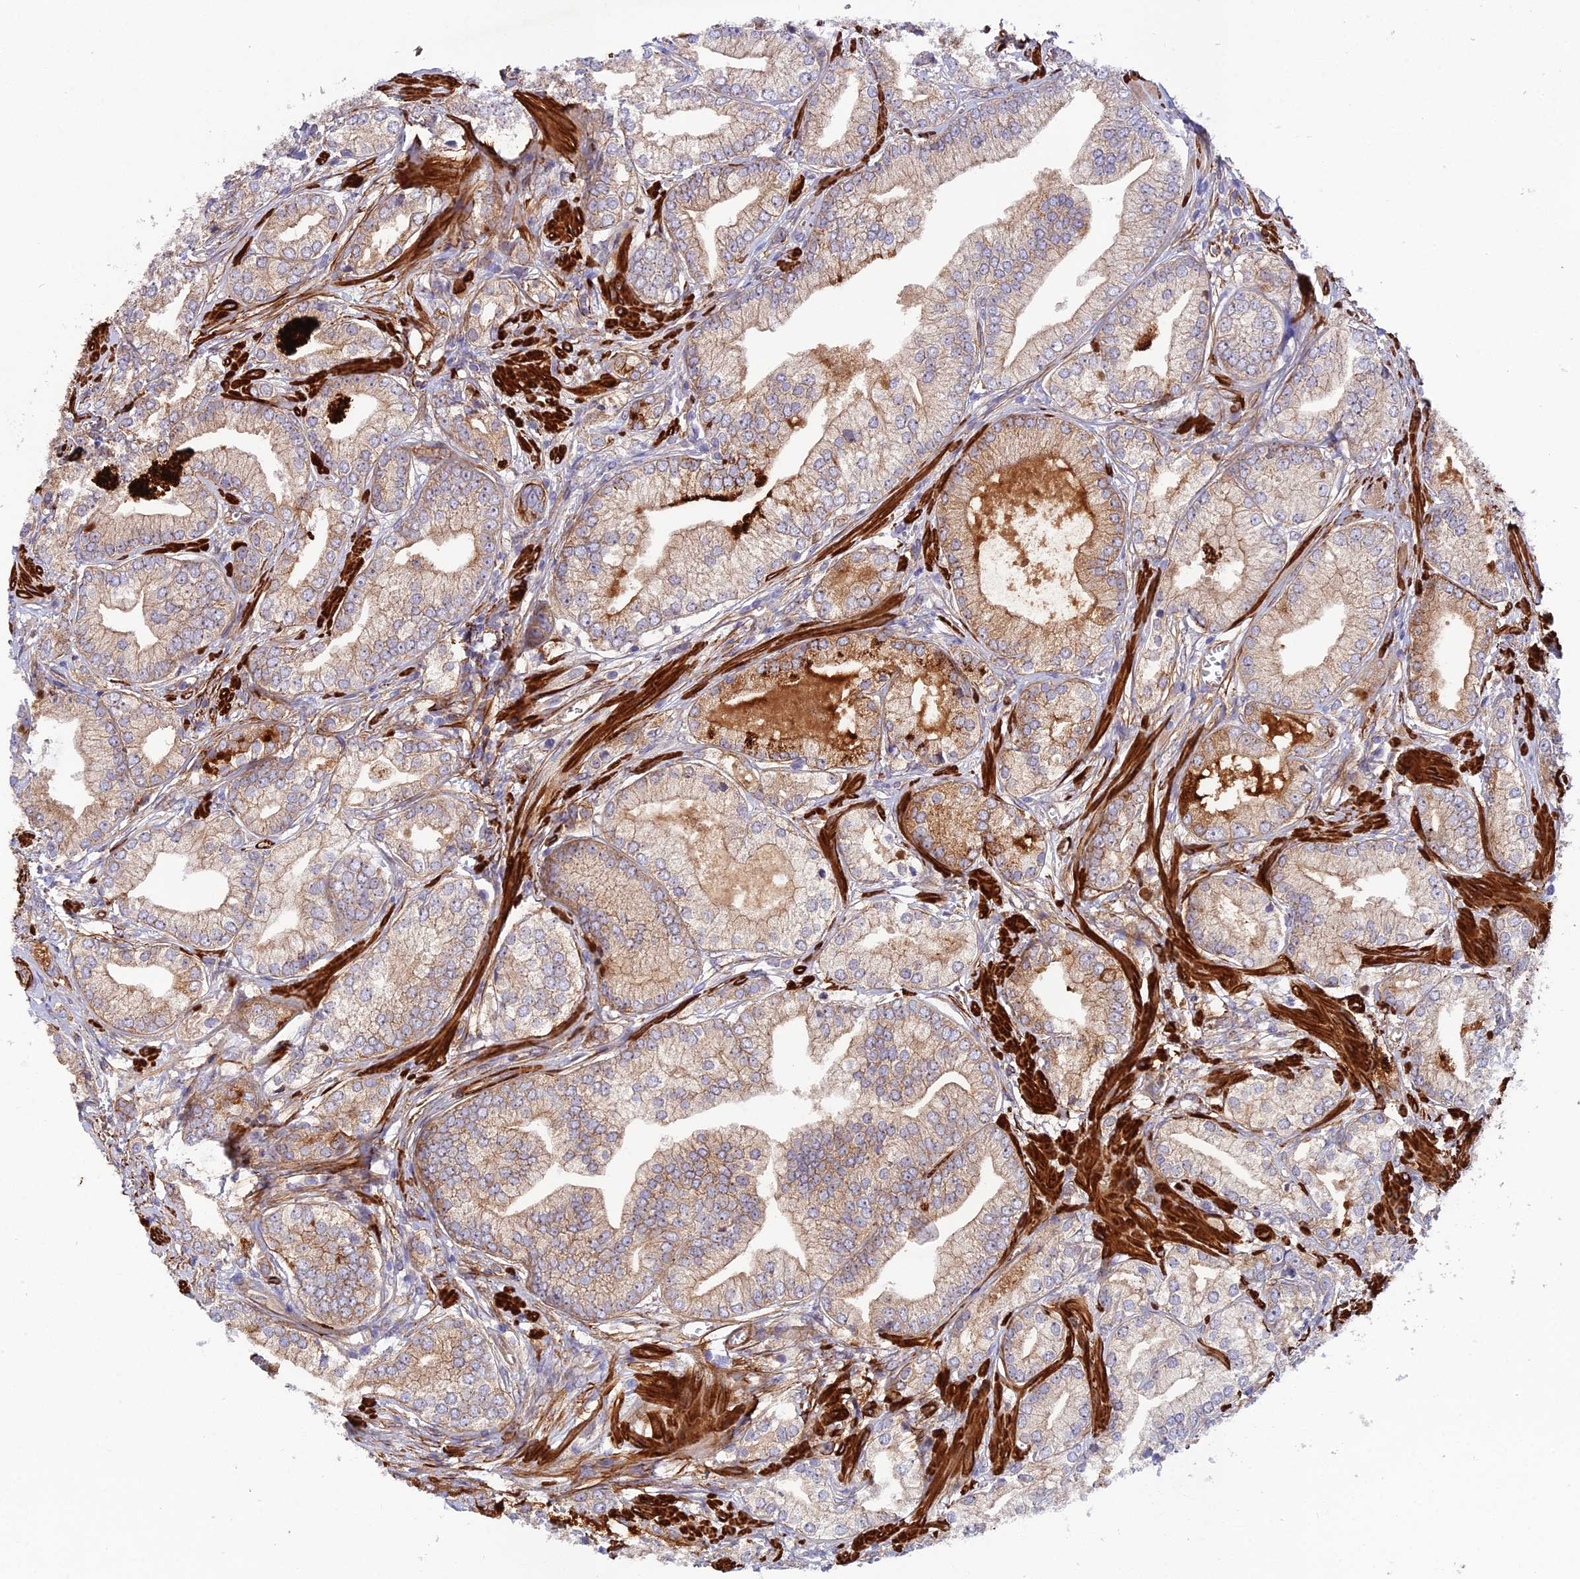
{"staining": {"intensity": "moderate", "quantity": "25%-75%", "location": "cytoplasmic/membranous"}, "tissue": "prostate cancer", "cell_type": "Tumor cells", "image_type": "cancer", "snomed": [{"axis": "morphology", "description": "Adenocarcinoma, High grade"}, {"axis": "topography", "description": "Prostate"}], "caption": "Immunohistochemical staining of prostate adenocarcinoma (high-grade) reveals medium levels of moderate cytoplasmic/membranous protein positivity in about 25%-75% of tumor cells. Nuclei are stained in blue.", "gene": "RALGAPA2", "patient": {"sex": "male", "age": 50}}